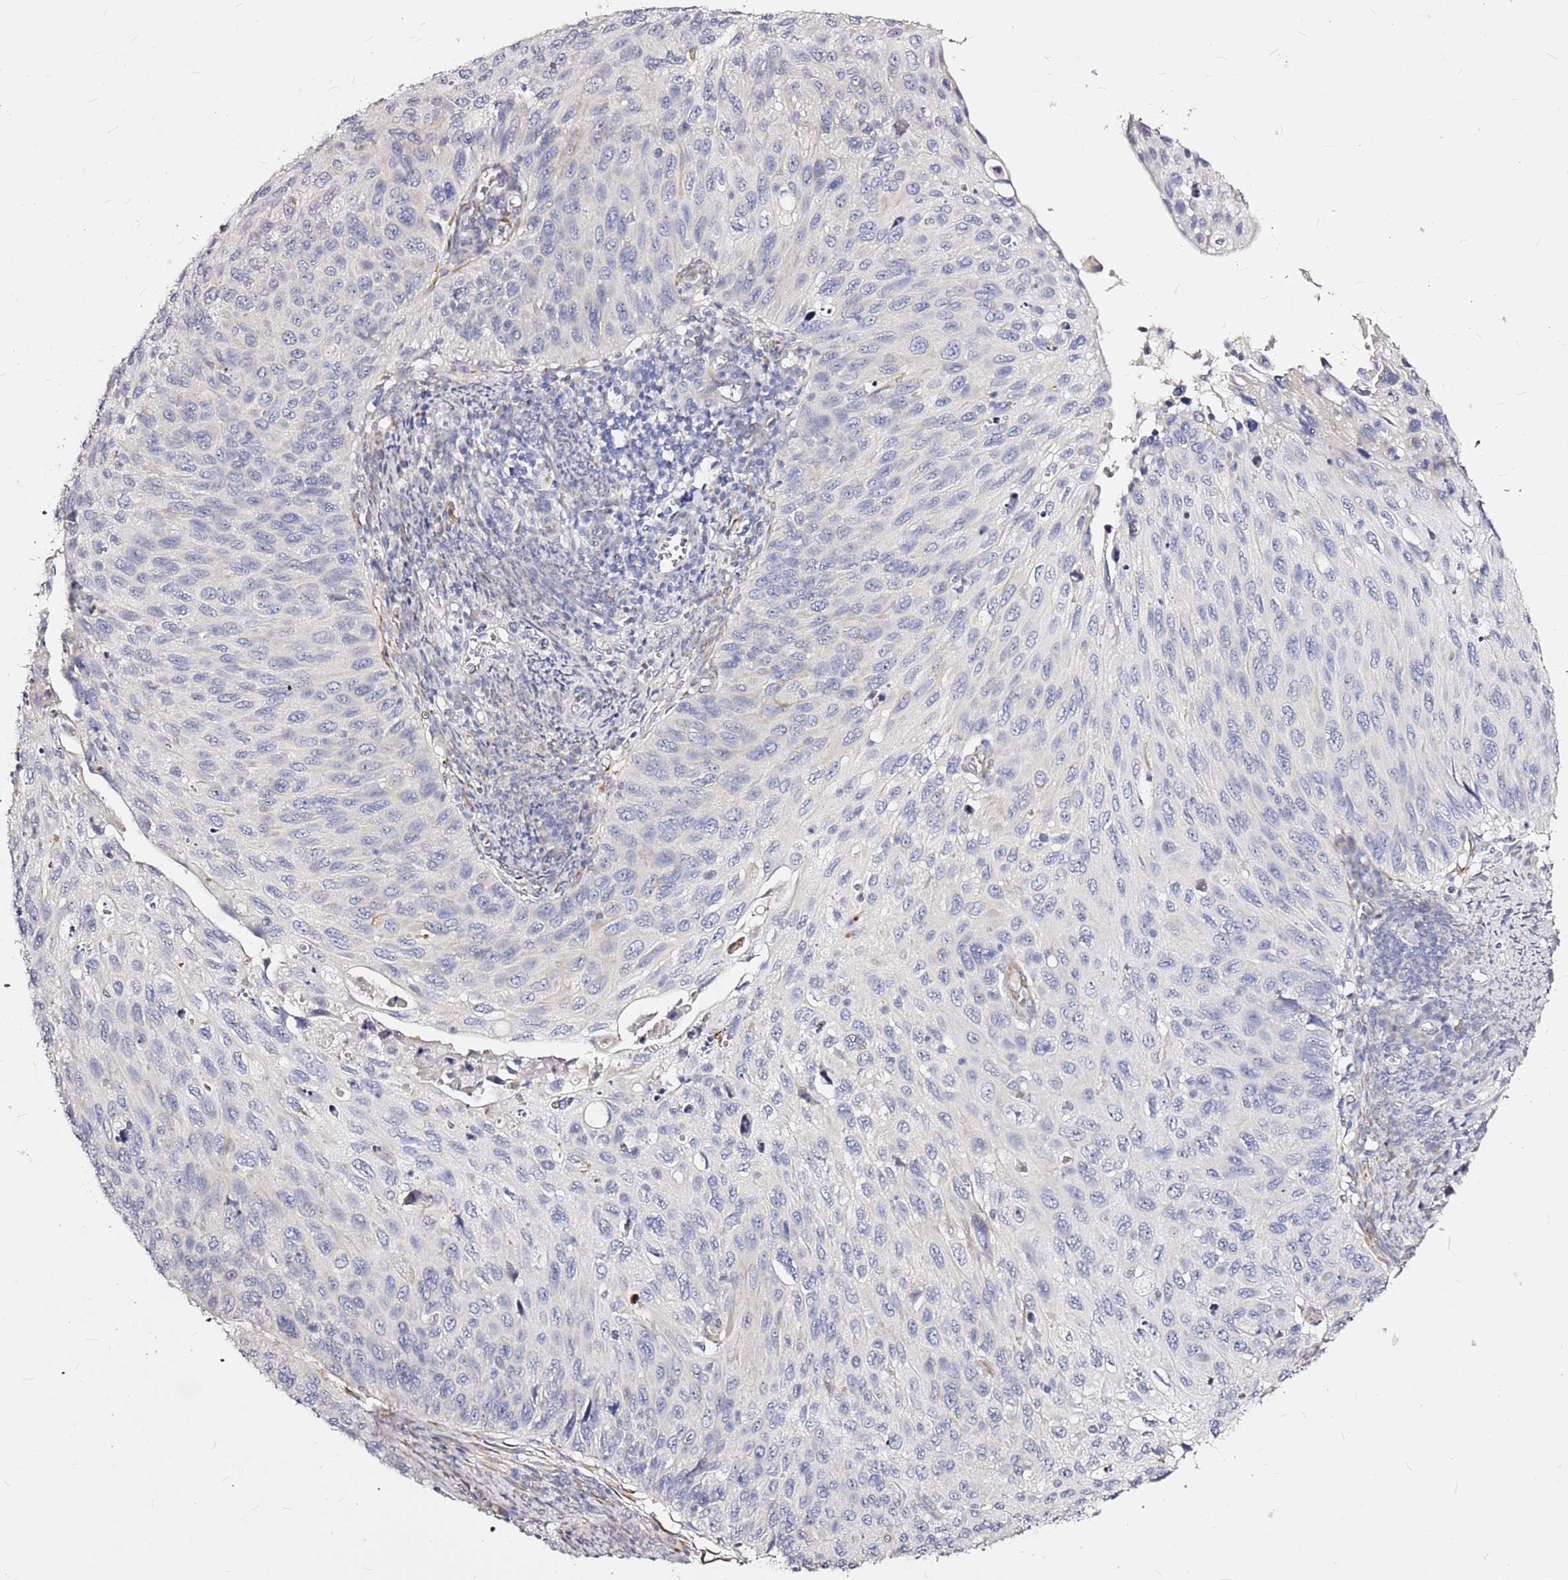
{"staining": {"intensity": "negative", "quantity": "none", "location": "none"}, "tissue": "cervical cancer", "cell_type": "Tumor cells", "image_type": "cancer", "snomed": [{"axis": "morphology", "description": "Squamous cell carcinoma, NOS"}, {"axis": "topography", "description": "Cervix"}], "caption": "Tumor cells show no significant expression in squamous cell carcinoma (cervical).", "gene": "CASD1", "patient": {"sex": "female", "age": 70}}